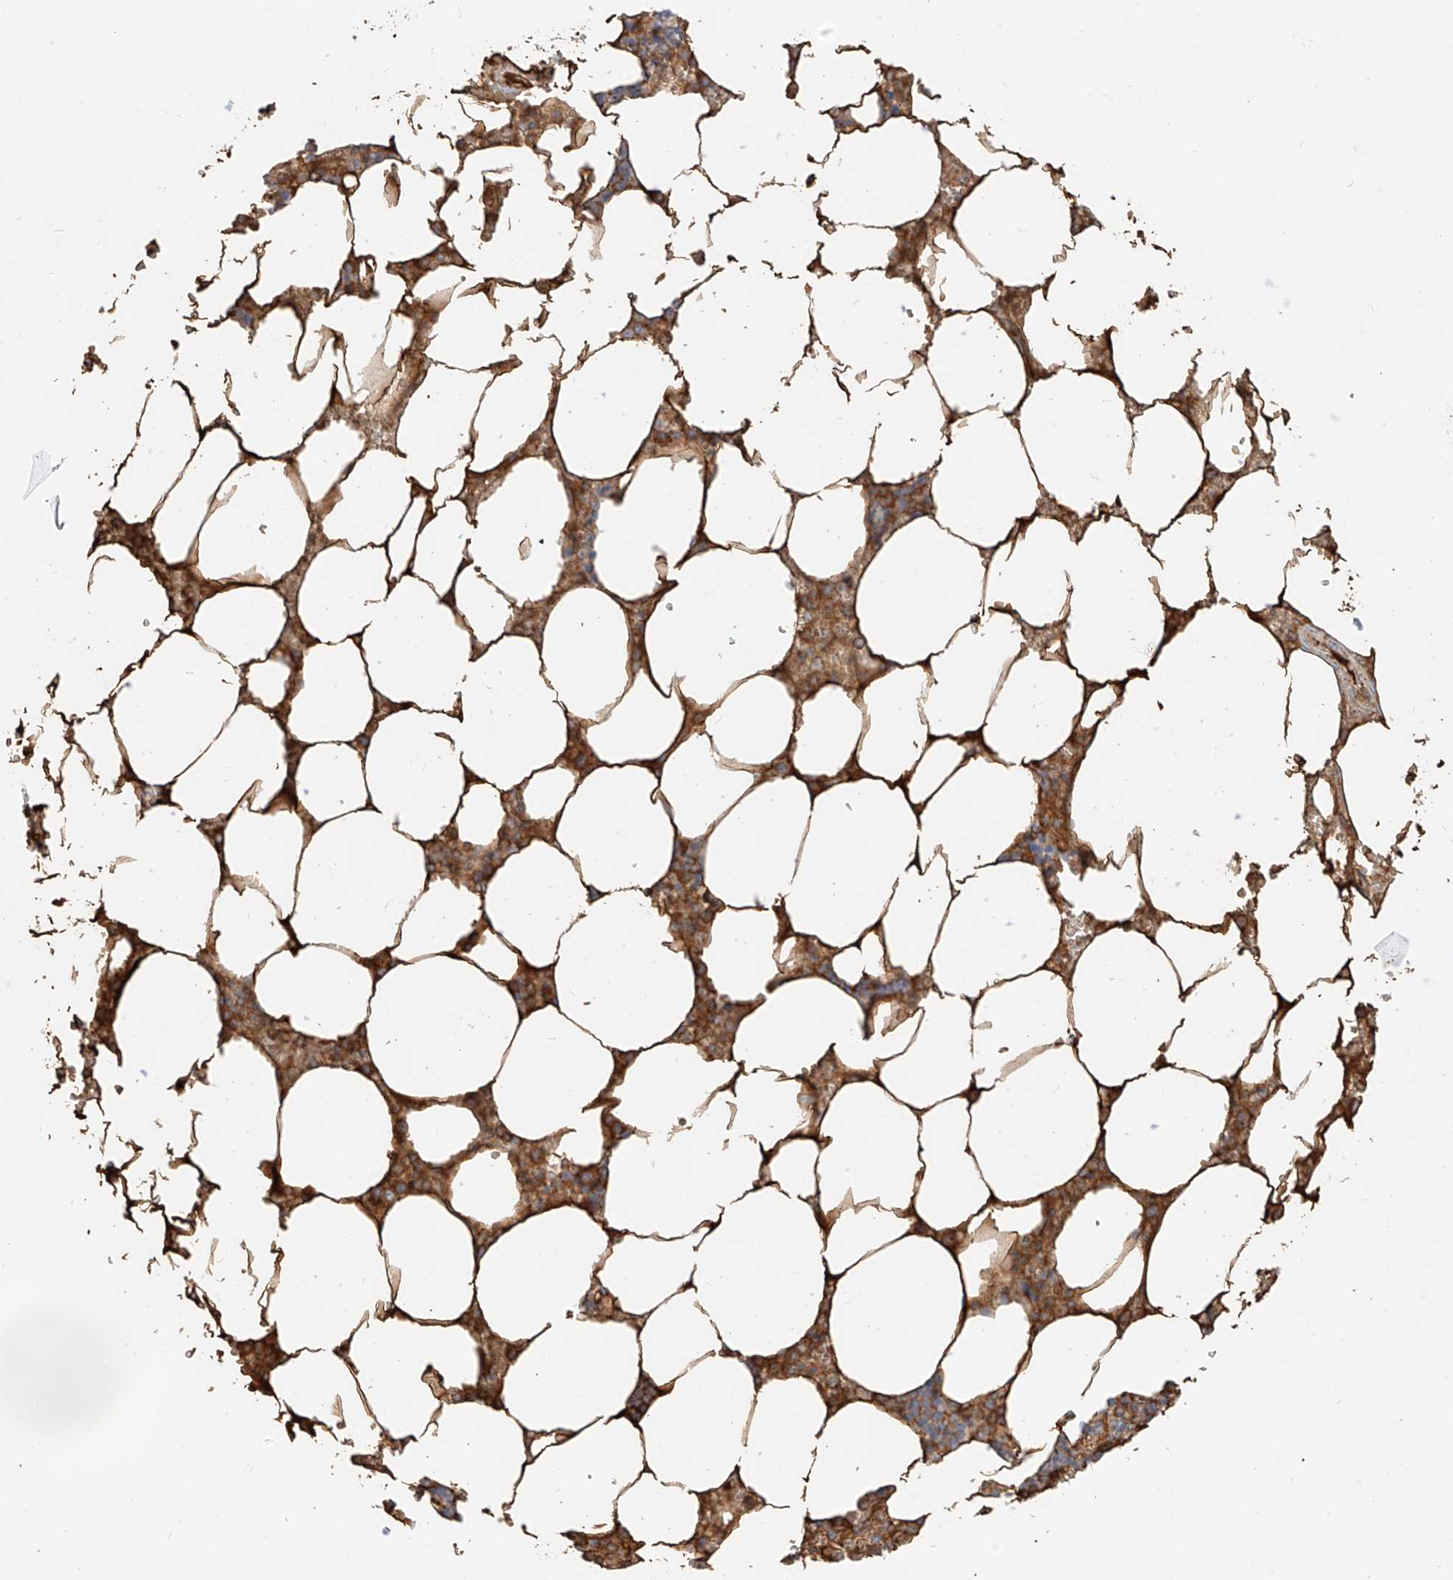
{"staining": {"intensity": "strong", "quantity": "<25%", "location": "cytoplasmic/membranous"}, "tissue": "bone marrow", "cell_type": "Hematopoietic cells", "image_type": "normal", "snomed": [{"axis": "morphology", "description": "Normal tissue, NOS"}, {"axis": "topography", "description": "Bone marrow"}], "caption": "A photomicrograph showing strong cytoplasmic/membranous staining in approximately <25% of hematopoietic cells in normal bone marrow, as visualized by brown immunohistochemical staining.", "gene": "OCSTAMP", "patient": {"sex": "male", "age": 70}}